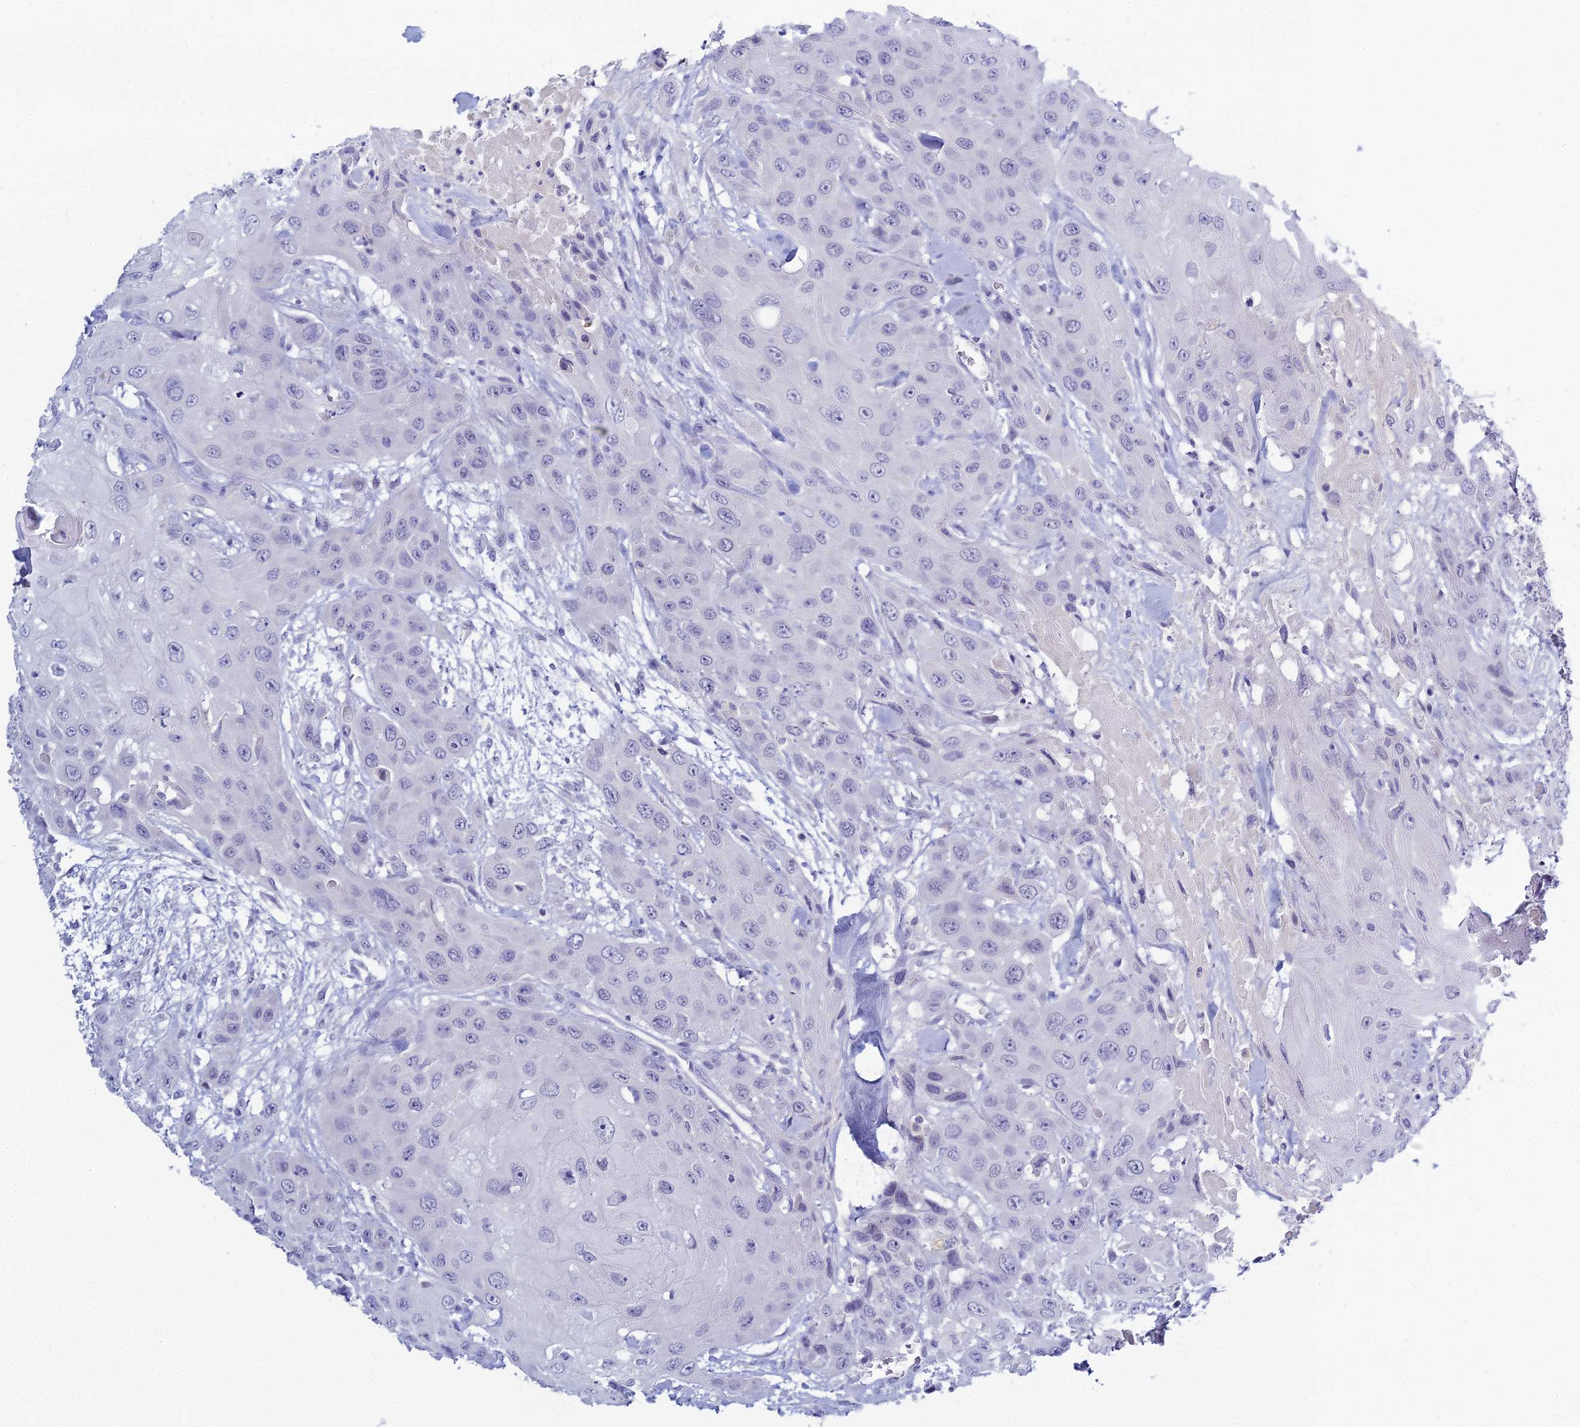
{"staining": {"intensity": "negative", "quantity": "none", "location": "none"}, "tissue": "head and neck cancer", "cell_type": "Tumor cells", "image_type": "cancer", "snomed": [{"axis": "morphology", "description": "Squamous cell carcinoma, NOS"}, {"axis": "topography", "description": "Head-Neck"}], "caption": "Tumor cells are negative for brown protein staining in head and neck cancer (squamous cell carcinoma).", "gene": "MUC13", "patient": {"sex": "male", "age": 81}}